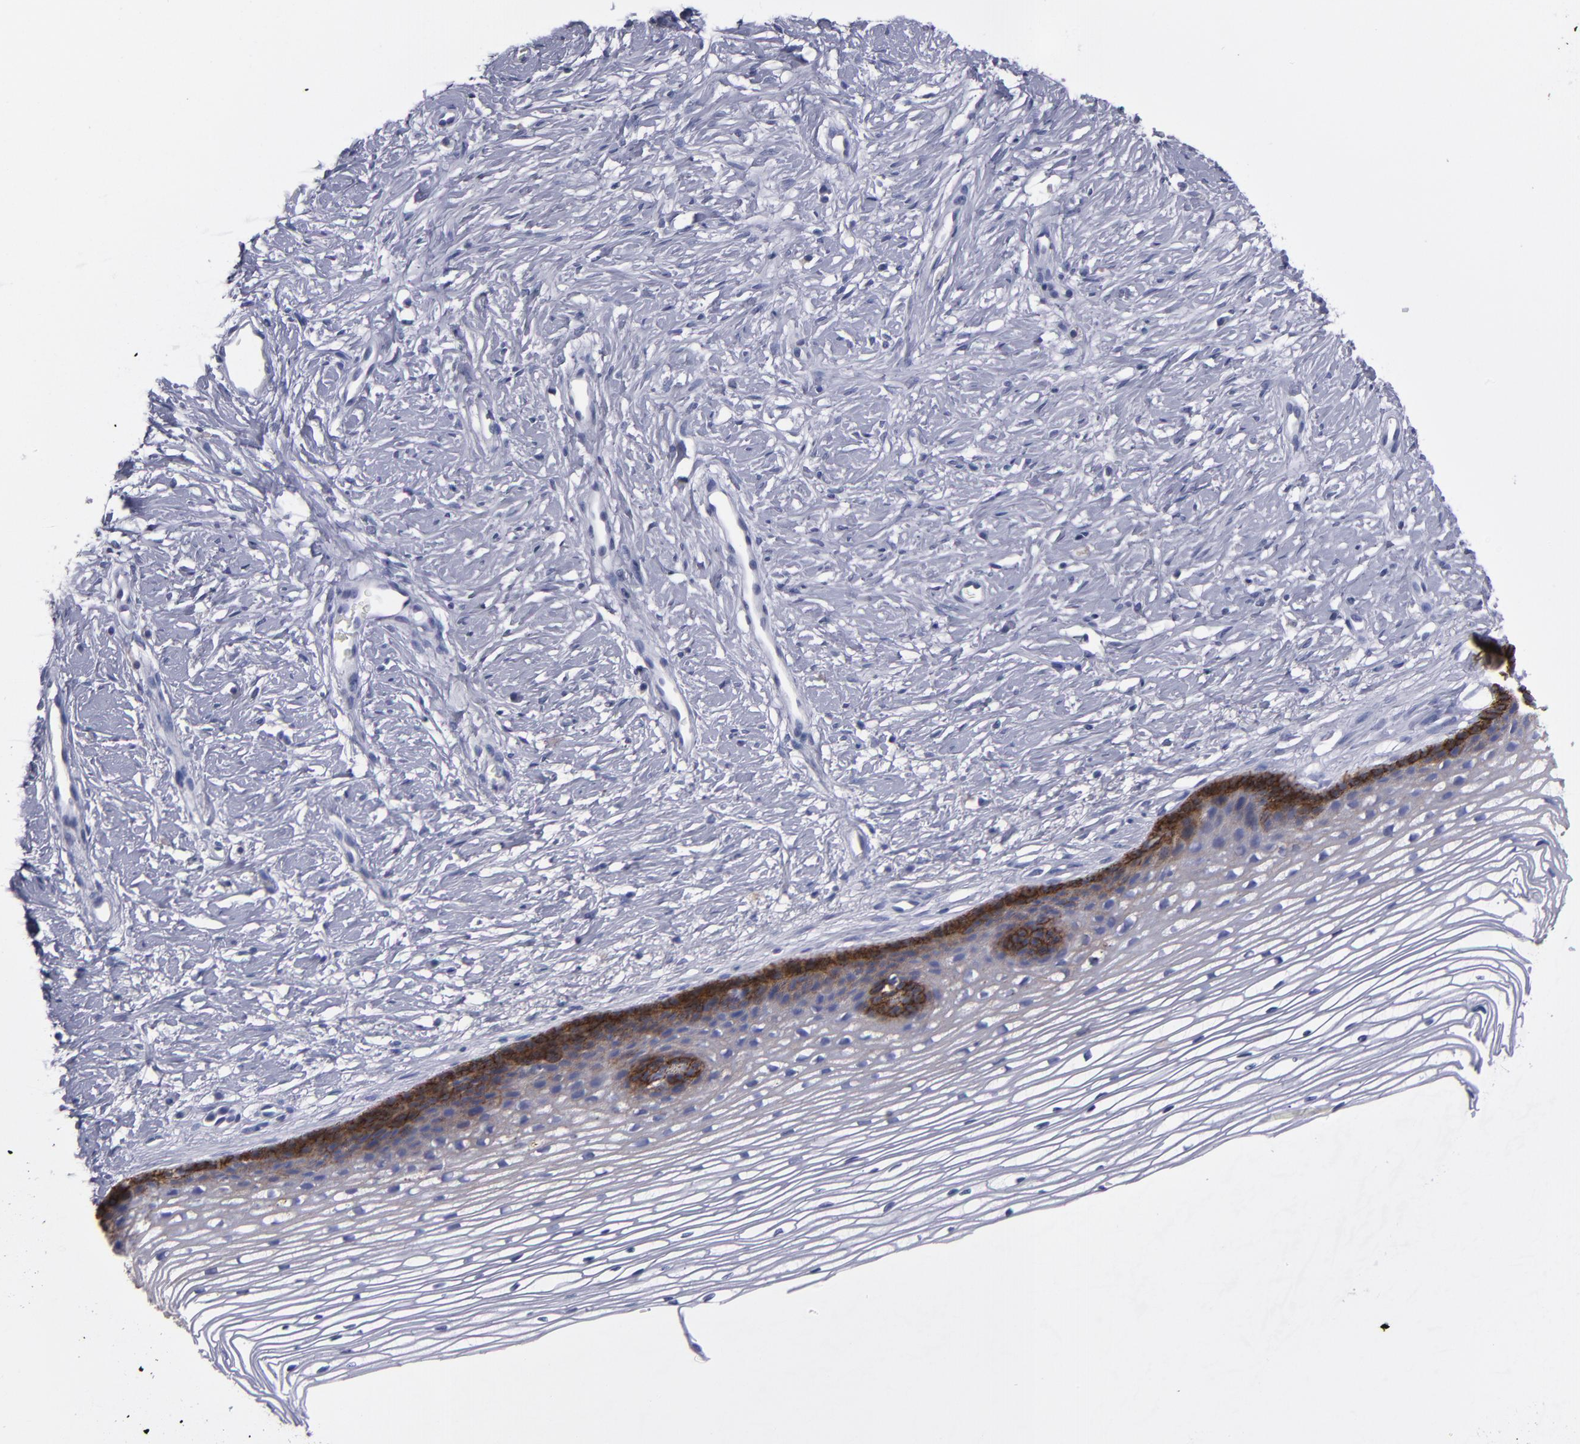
{"staining": {"intensity": "negative", "quantity": "none", "location": "none"}, "tissue": "cervix", "cell_type": "Glandular cells", "image_type": "normal", "snomed": [{"axis": "morphology", "description": "Normal tissue, NOS"}, {"axis": "topography", "description": "Cervix"}], "caption": "IHC photomicrograph of normal cervix: human cervix stained with DAB shows no significant protein expression in glandular cells. (Brightfield microscopy of DAB immunohistochemistry at high magnification).", "gene": "CDH3", "patient": {"sex": "female", "age": 77}}